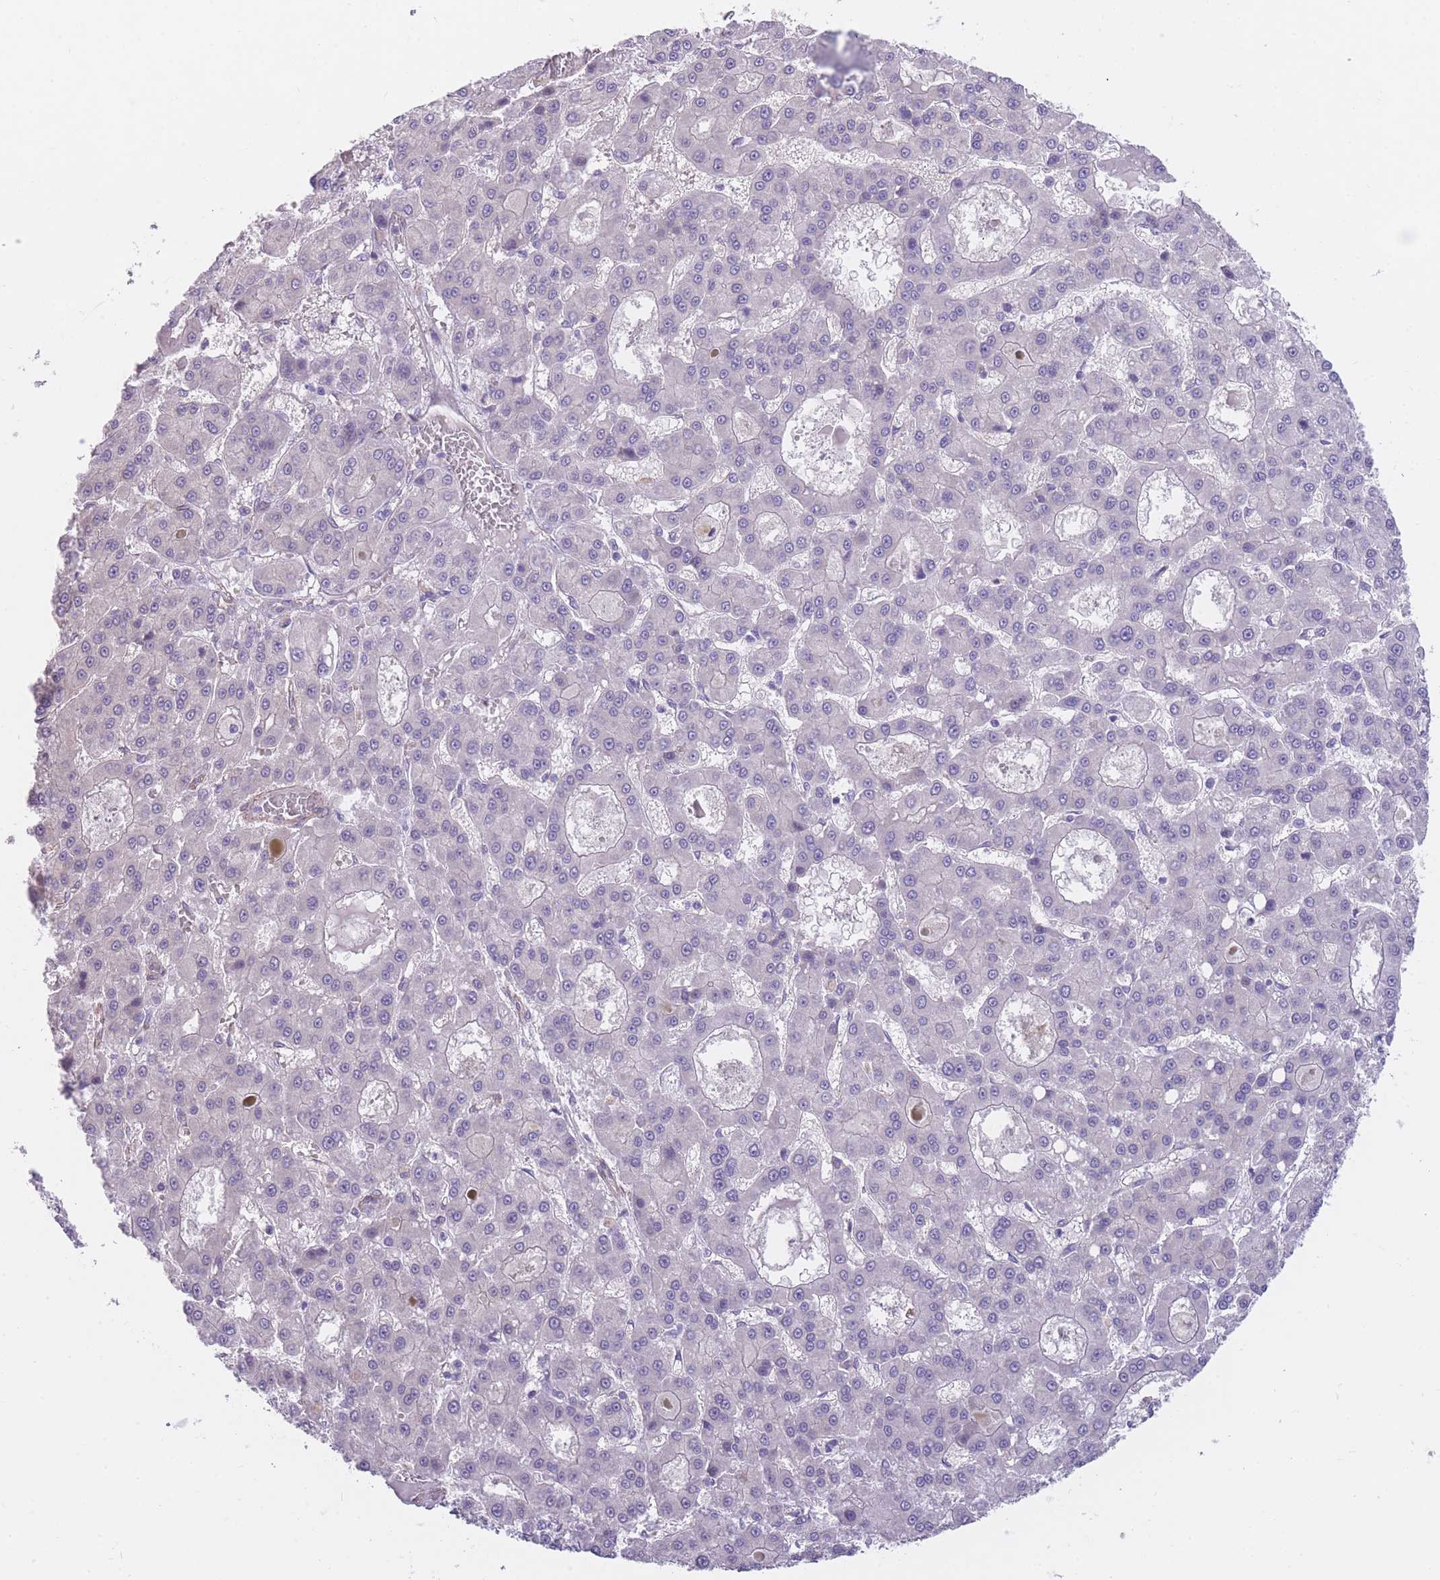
{"staining": {"intensity": "negative", "quantity": "none", "location": "none"}, "tissue": "liver cancer", "cell_type": "Tumor cells", "image_type": "cancer", "snomed": [{"axis": "morphology", "description": "Carcinoma, Hepatocellular, NOS"}, {"axis": "topography", "description": "Liver"}], "caption": "Immunohistochemistry of liver cancer (hepatocellular carcinoma) shows no expression in tumor cells. The staining was performed using DAB (3,3'-diaminobenzidine) to visualize the protein expression in brown, while the nuclei were stained in blue with hematoxylin (Magnification: 20x).", "gene": "QTRT1", "patient": {"sex": "male", "age": 70}}